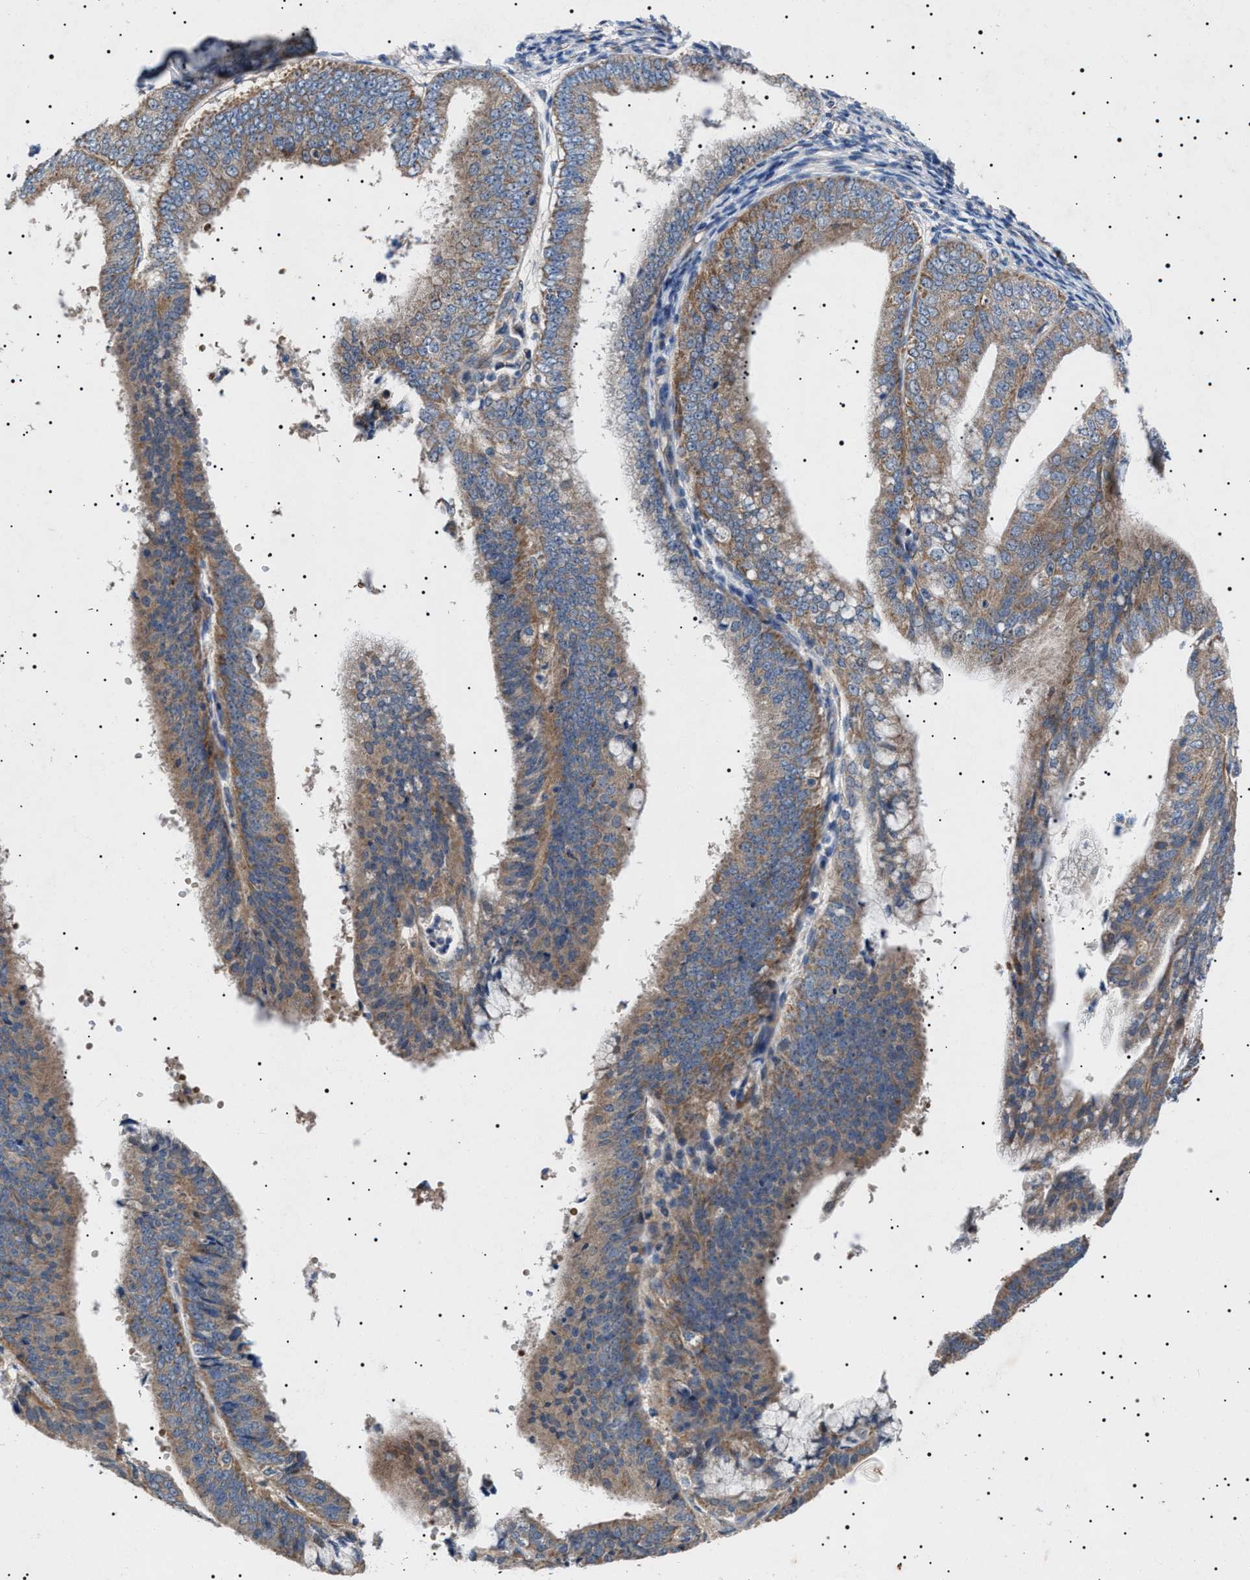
{"staining": {"intensity": "moderate", "quantity": ">75%", "location": "cytoplasmic/membranous"}, "tissue": "endometrial cancer", "cell_type": "Tumor cells", "image_type": "cancer", "snomed": [{"axis": "morphology", "description": "Adenocarcinoma, NOS"}, {"axis": "topography", "description": "Endometrium"}], "caption": "IHC (DAB (3,3'-diaminobenzidine)) staining of endometrial adenocarcinoma exhibits moderate cytoplasmic/membranous protein staining in about >75% of tumor cells. Nuclei are stained in blue.", "gene": "PTRH1", "patient": {"sex": "female", "age": 63}}